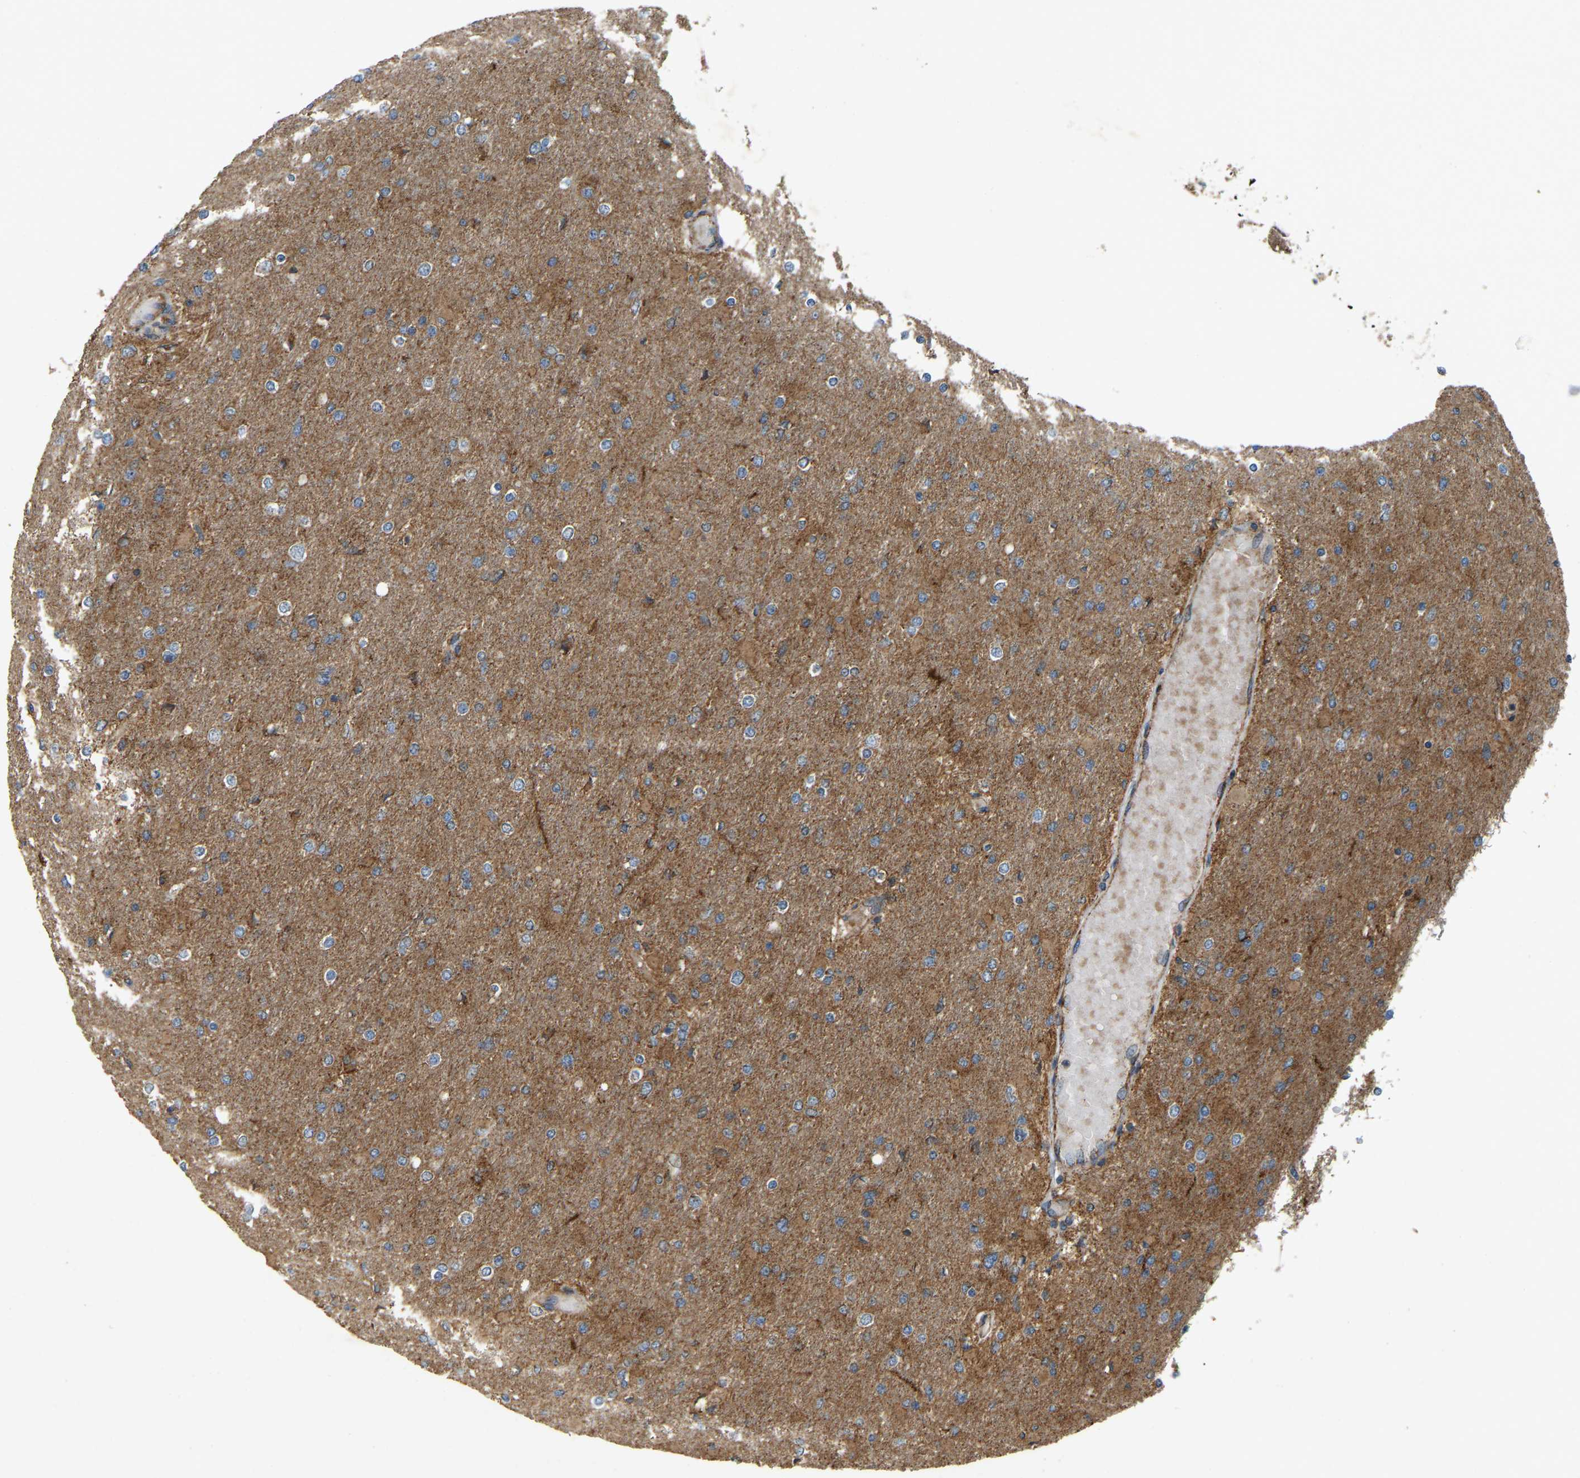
{"staining": {"intensity": "moderate", "quantity": ">75%", "location": "cytoplasmic/membranous"}, "tissue": "glioma", "cell_type": "Tumor cells", "image_type": "cancer", "snomed": [{"axis": "morphology", "description": "Glioma, malignant, High grade"}, {"axis": "topography", "description": "Cerebral cortex"}], "caption": "An immunohistochemistry histopathology image of neoplastic tissue is shown. Protein staining in brown shows moderate cytoplasmic/membranous positivity in glioma within tumor cells. (DAB (3,3'-diaminobenzidine) = brown stain, brightfield microscopy at high magnification).", "gene": "SAMD9L", "patient": {"sex": "female", "age": 36}}